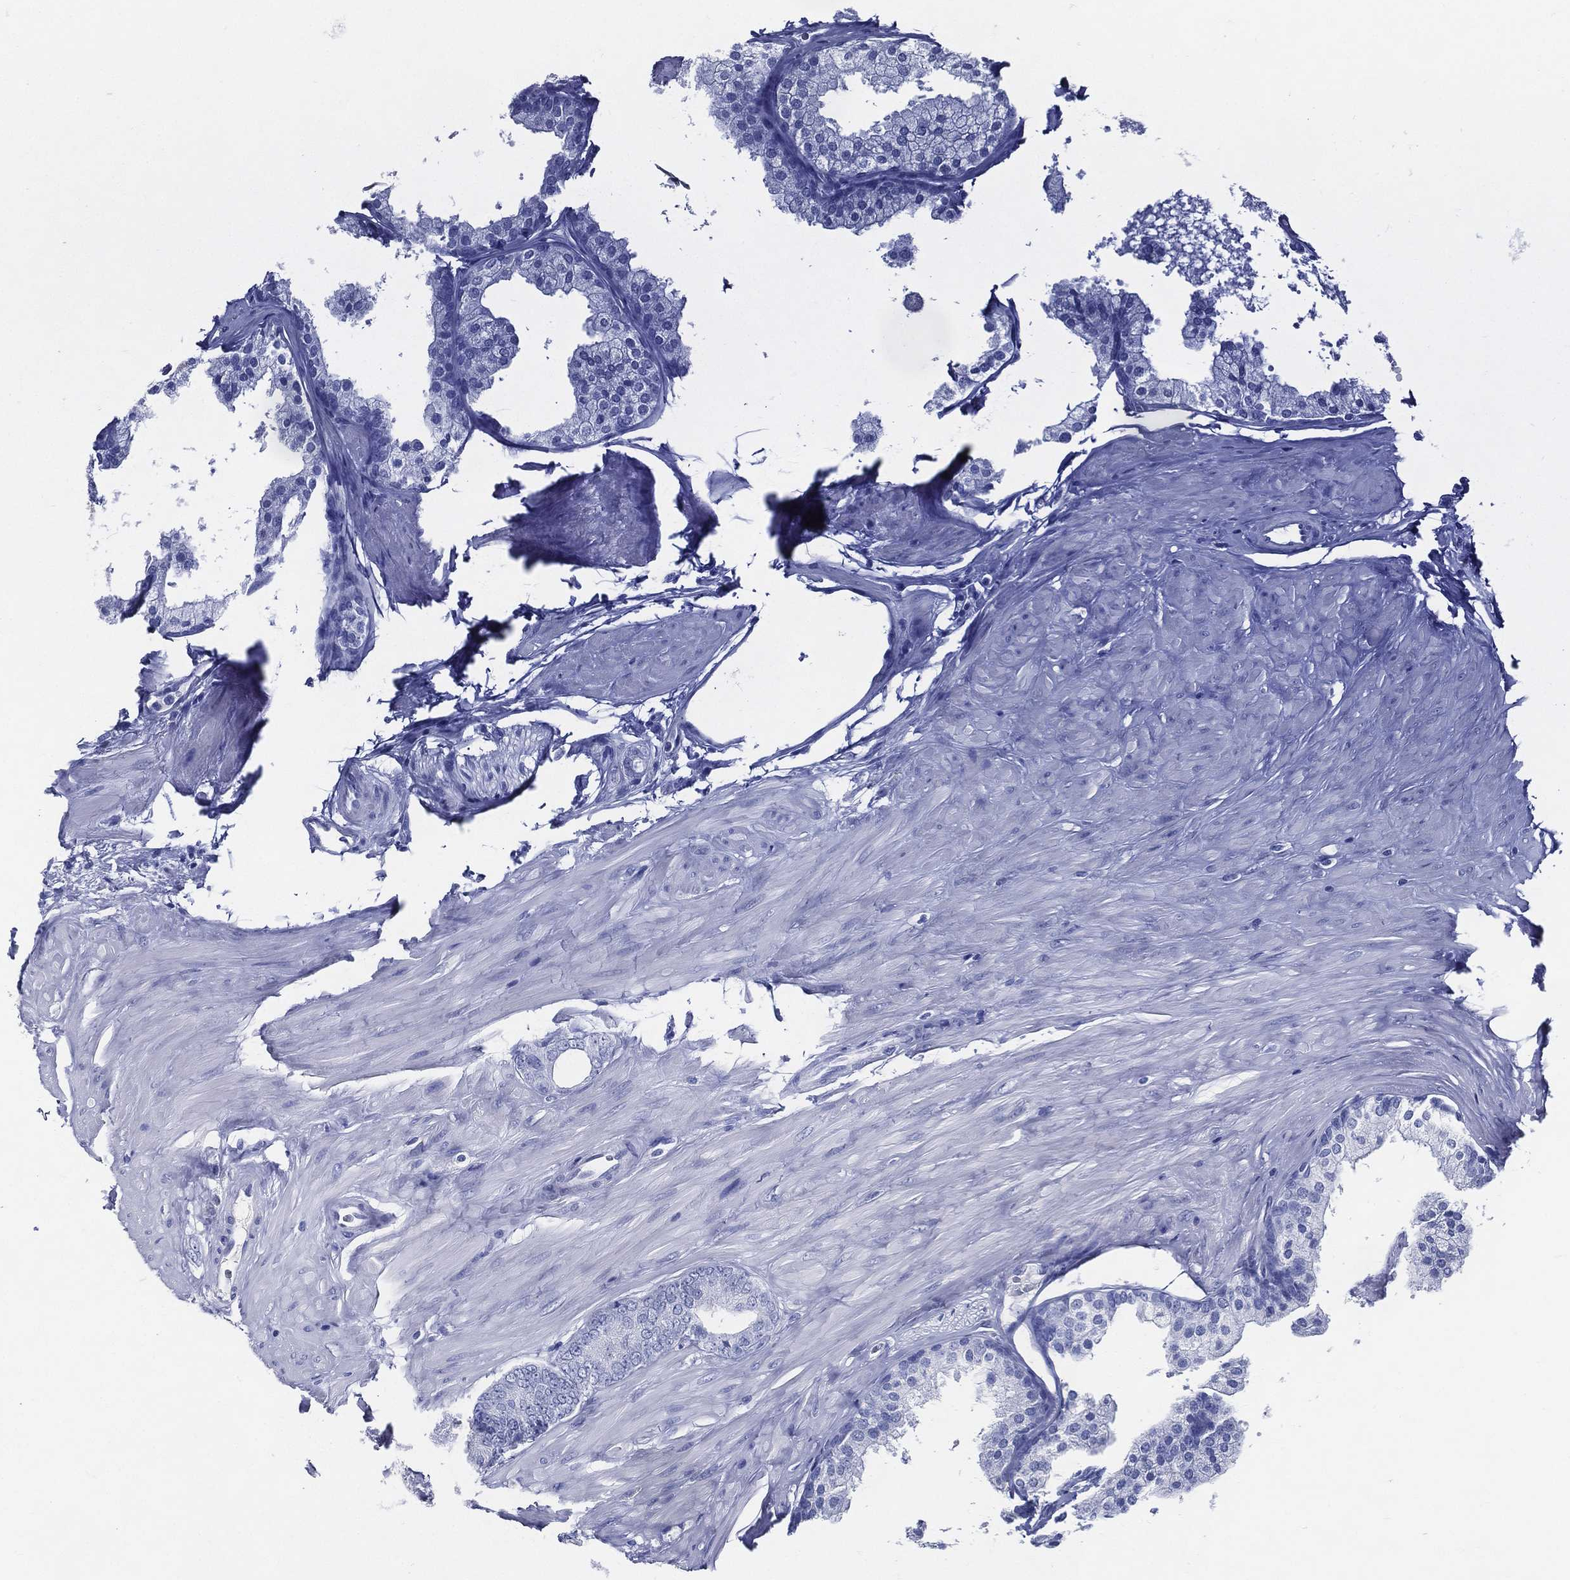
{"staining": {"intensity": "negative", "quantity": "none", "location": "none"}, "tissue": "prostate cancer", "cell_type": "Tumor cells", "image_type": "cancer", "snomed": [{"axis": "morphology", "description": "Adenocarcinoma, NOS"}, {"axis": "topography", "description": "Prostate"}], "caption": "Protein analysis of prostate adenocarcinoma exhibits no significant expression in tumor cells.", "gene": "ACE2", "patient": {"sex": "male", "age": 55}}